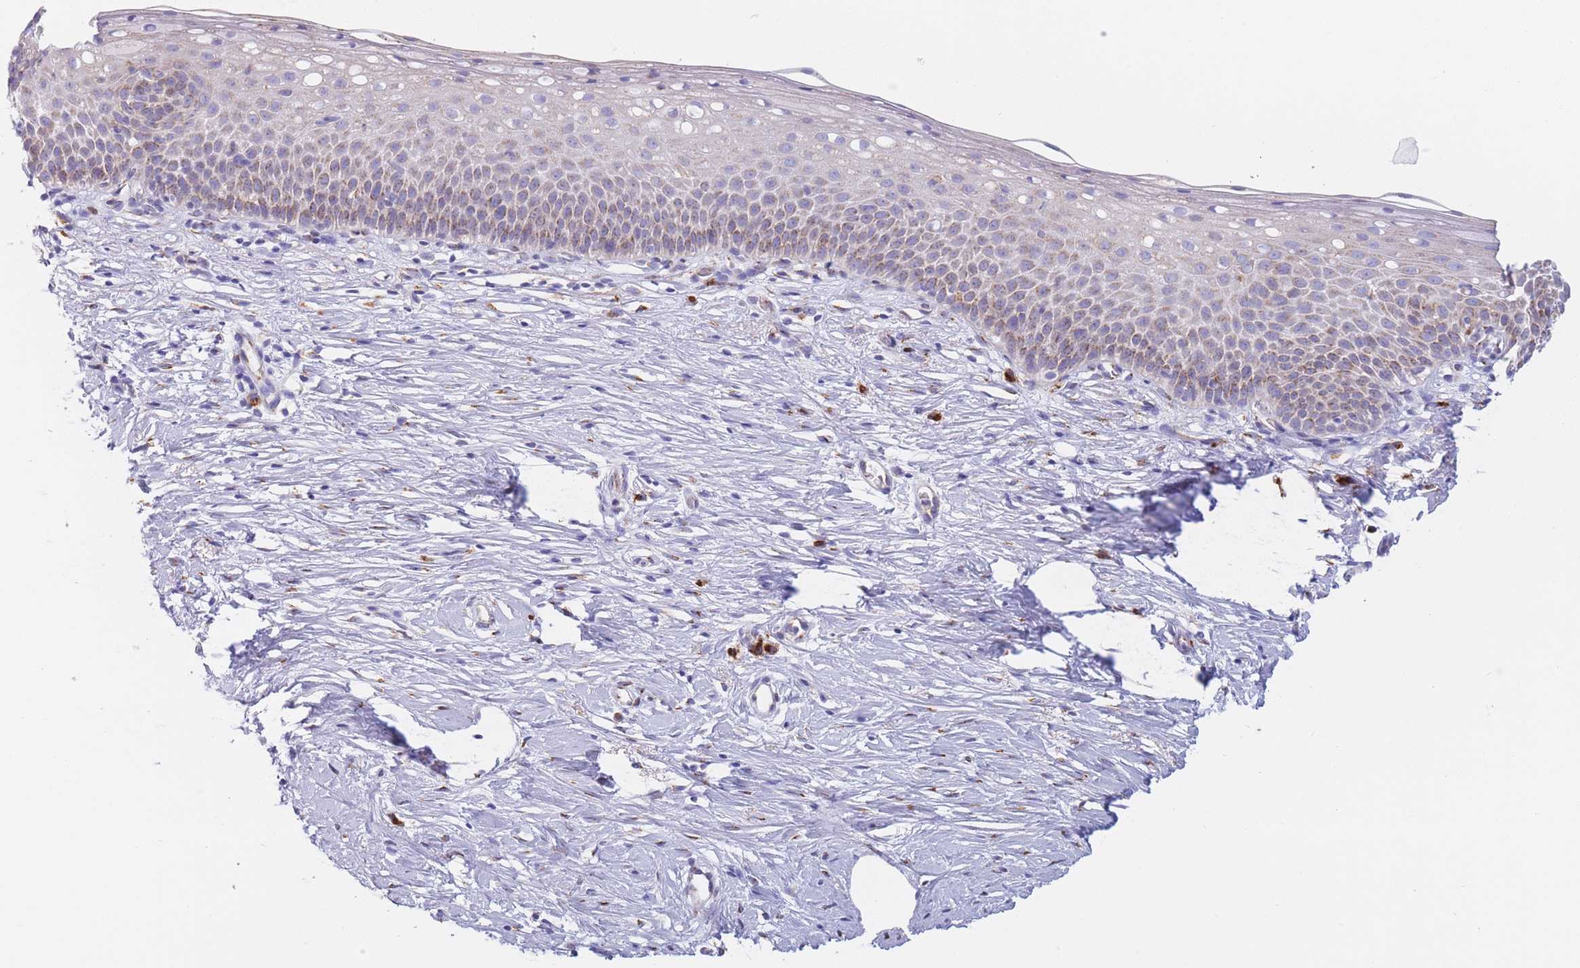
{"staining": {"intensity": "moderate", "quantity": ">75%", "location": "cytoplasmic/membranous"}, "tissue": "cervix", "cell_type": "Glandular cells", "image_type": "normal", "snomed": [{"axis": "morphology", "description": "Normal tissue, NOS"}, {"axis": "topography", "description": "Cervix"}], "caption": "Immunohistochemistry (IHC) image of benign cervix: cervix stained using IHC displays medium levels of moderate protein expression localized specifically in the cytoplasmic/membranous of glandular cells, appearing as a cytoplasmic/membranous brown color.", "gene": "MRPL30", "patient": {"sex": "female", "age": 57}}